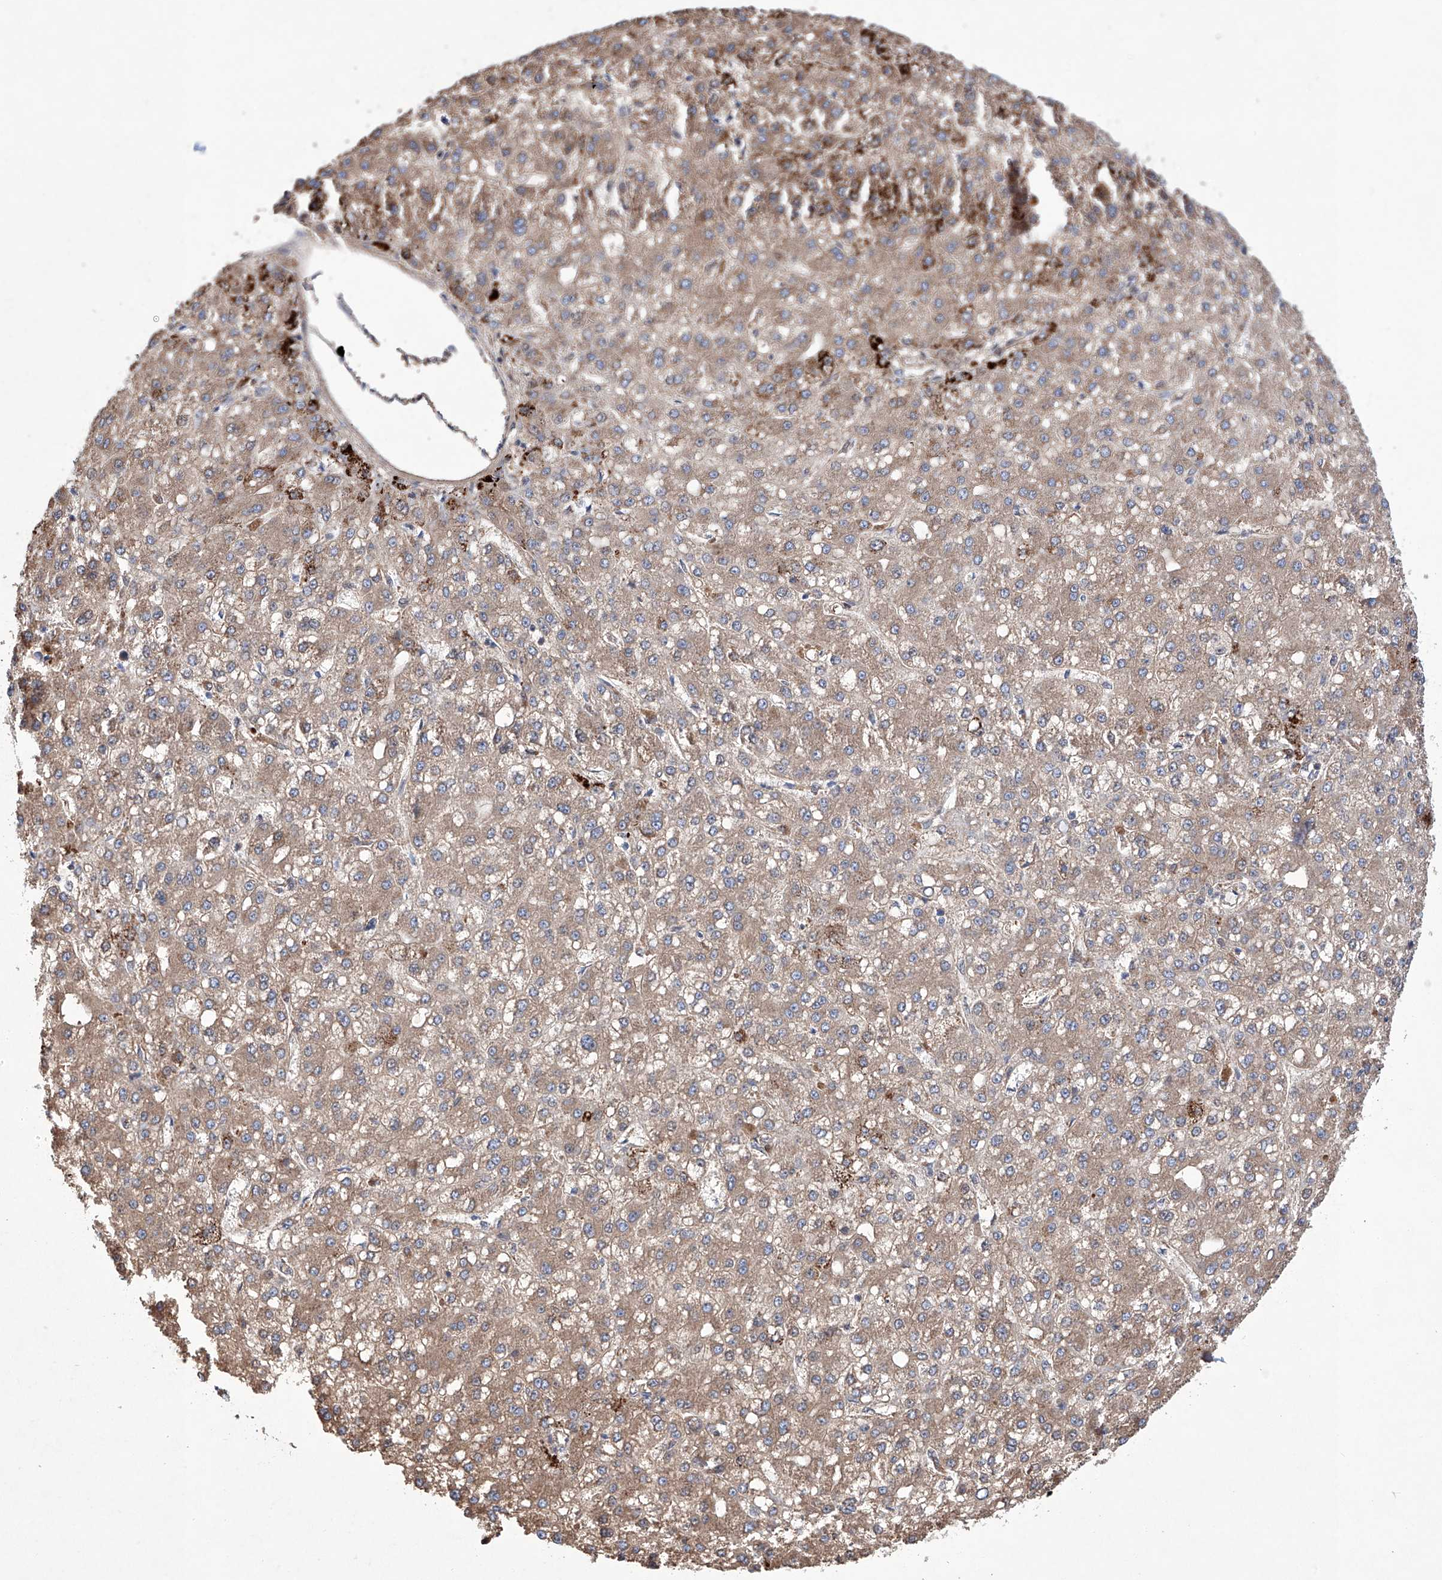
{"staining": {"intensity": "moderate", "quantity": ">75%", "location": "cytoplasmic/membranous"}, "tissue": "liver cancer", "cell_type": "Tumor cells", "image_type": "cancer", "snomed": [{"axis": "morphology", "description": "Carcinoma, Hepatocellular, NOS"}, {"axis": "topography", "description": "Liver"}], "caption": "Immunohistochemistry image of liver cancer stained for a protein (brown), which exhibits medium levels of moderate cytoplasmic/membranous positivity in approximately >75% of tumor cells.", "gene": "NRROS", "patient": {"sex": "male", "age": 67}}